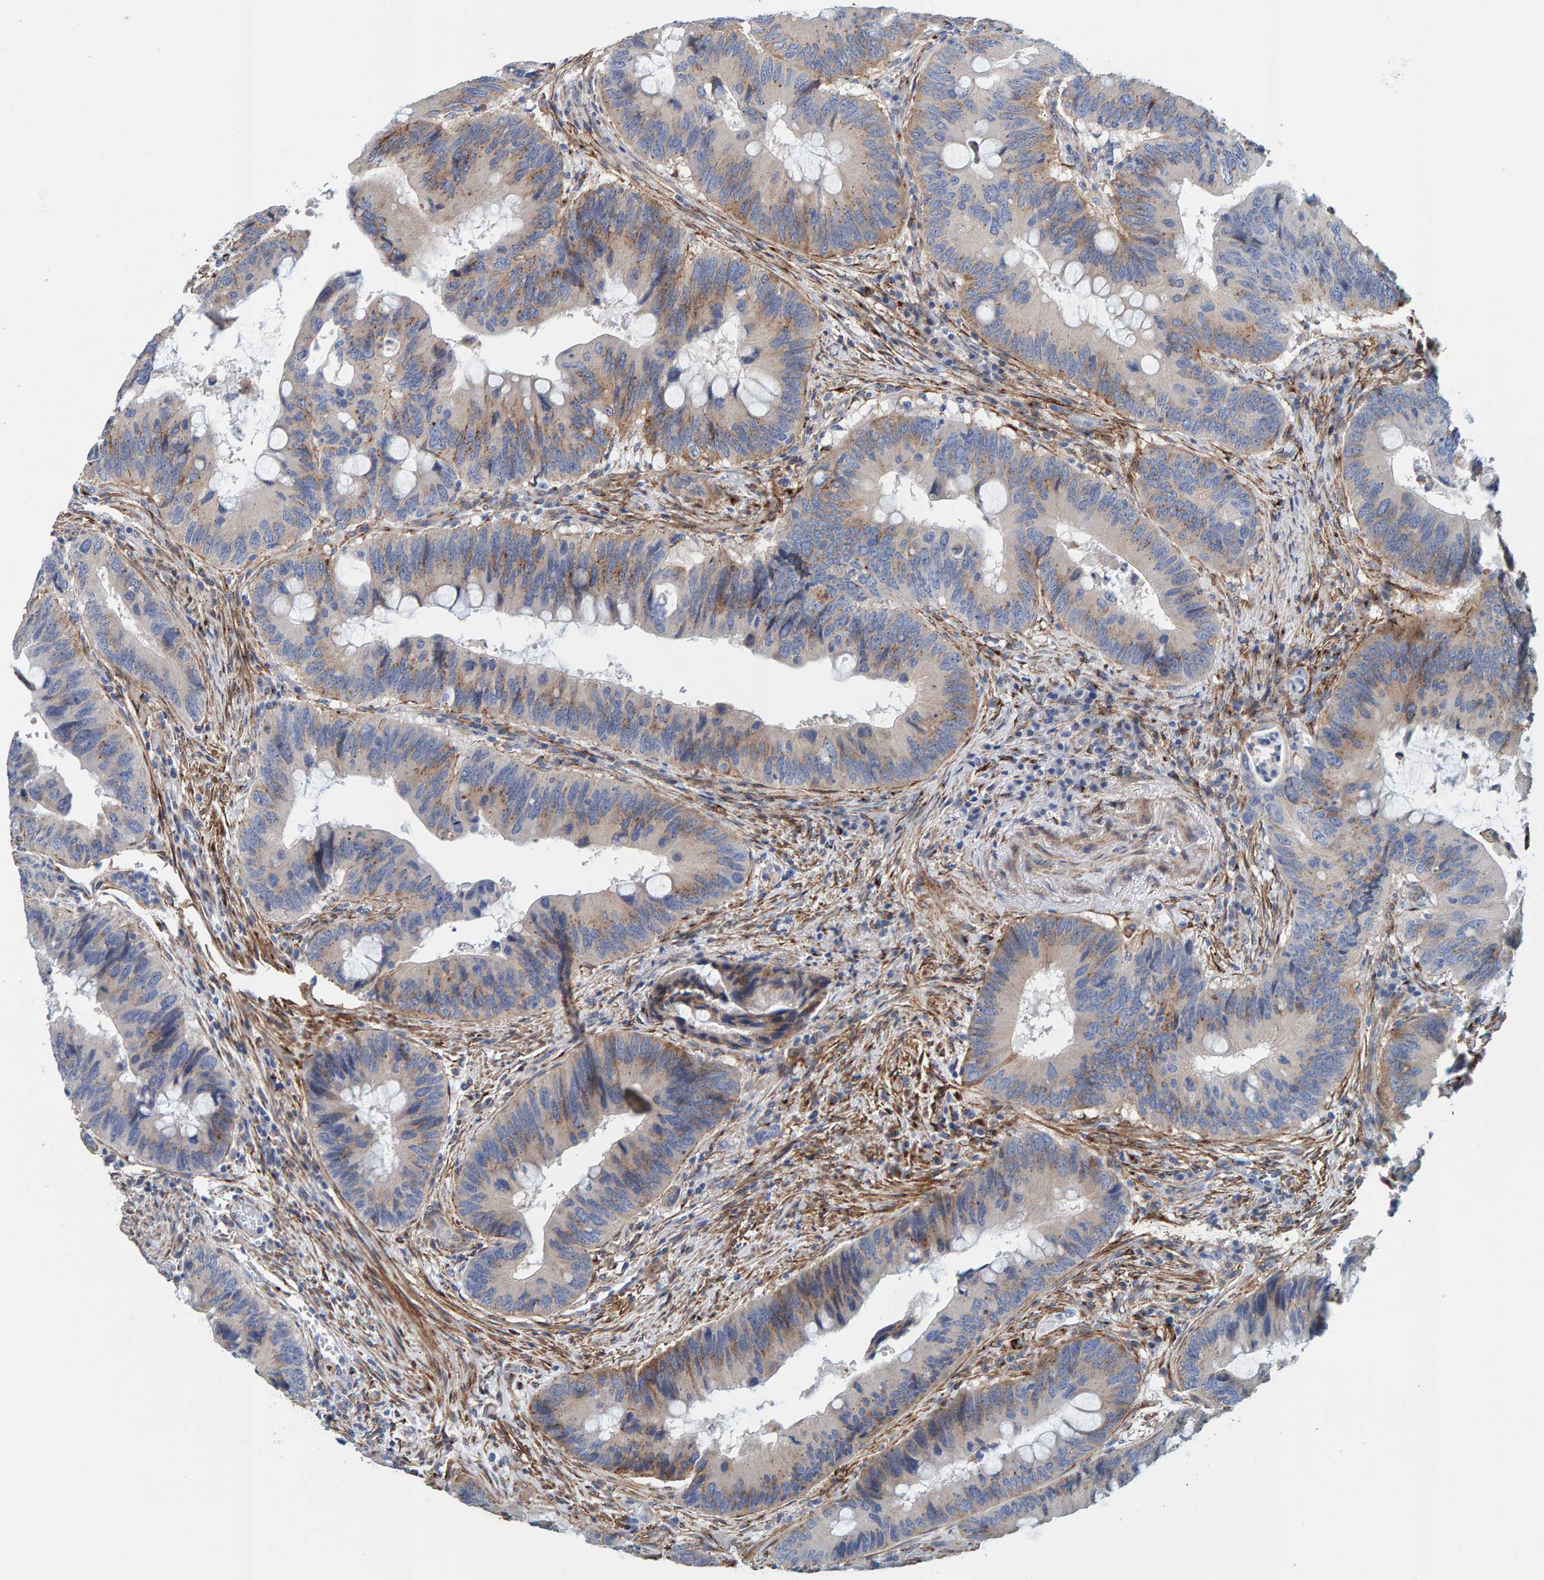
{"staining": {"intensity": "weak", "quantity": "25%-75%", "location": "cytoplasmic/membranous"}, "tissue": "colorectal cancer", "cell_type": "Tumor cells", "image_type": "cancer", "snomed": [{"axis": "morphology", "description": "Adenocarcinoma, NOS"}, {"axis": "topography", "description": "Colon"}], "caption": "Colorectal adenocarcinoma tissue exhibits weak cytoplasmic/membranous staining in approximately 25%-75% of tumor cells (DAB (3,3'-diaminobenzidine) IHC, brown staining for protein, blue staining for nuclei).", "gene": "LRP1", "patient": {"sex": "male", "age": 71}}